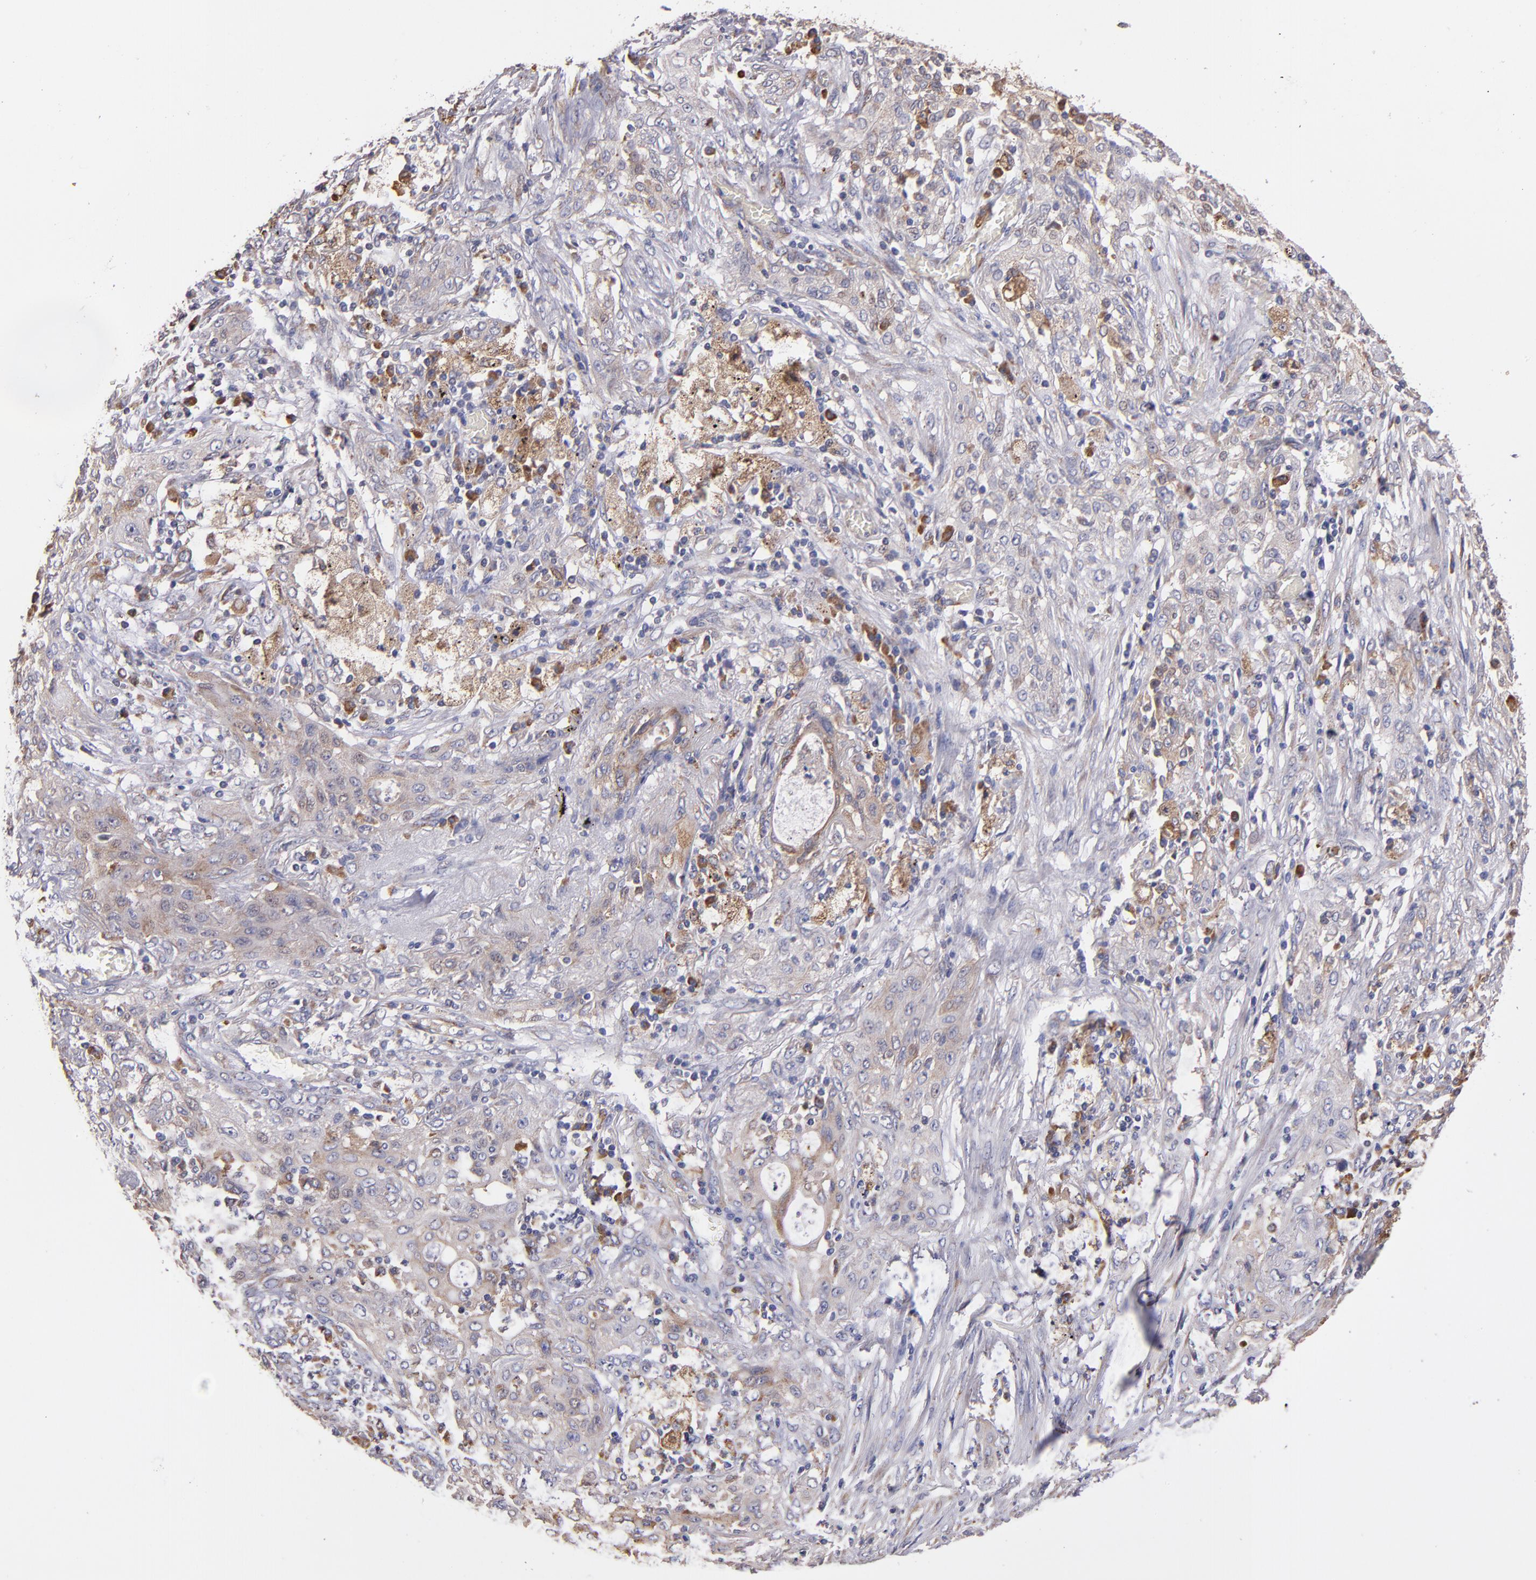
{"staining": {"intensity": "weak", "quantity": ">75%", "location": "cytoplasmic/membranous"}, "tissue": "lung cancer", "cell_type": "Tumor cells", "image_type": "cancer", "snomed": [{"axis": "morphology", "description": "Squamous cell carcinoma, NOS"}, {"axis": "topography", "description": "Lung"}], "caption": "High-power microscopy captured an immunohistochemistry (IHC) histopathology image of lung squamous cell carcinoma, revealing weak cytoplasmic/membranous expression in approximately >75% of tumor cells.", "gene": "IFIH1", "patient": {"sex": "female", "age": 47}}